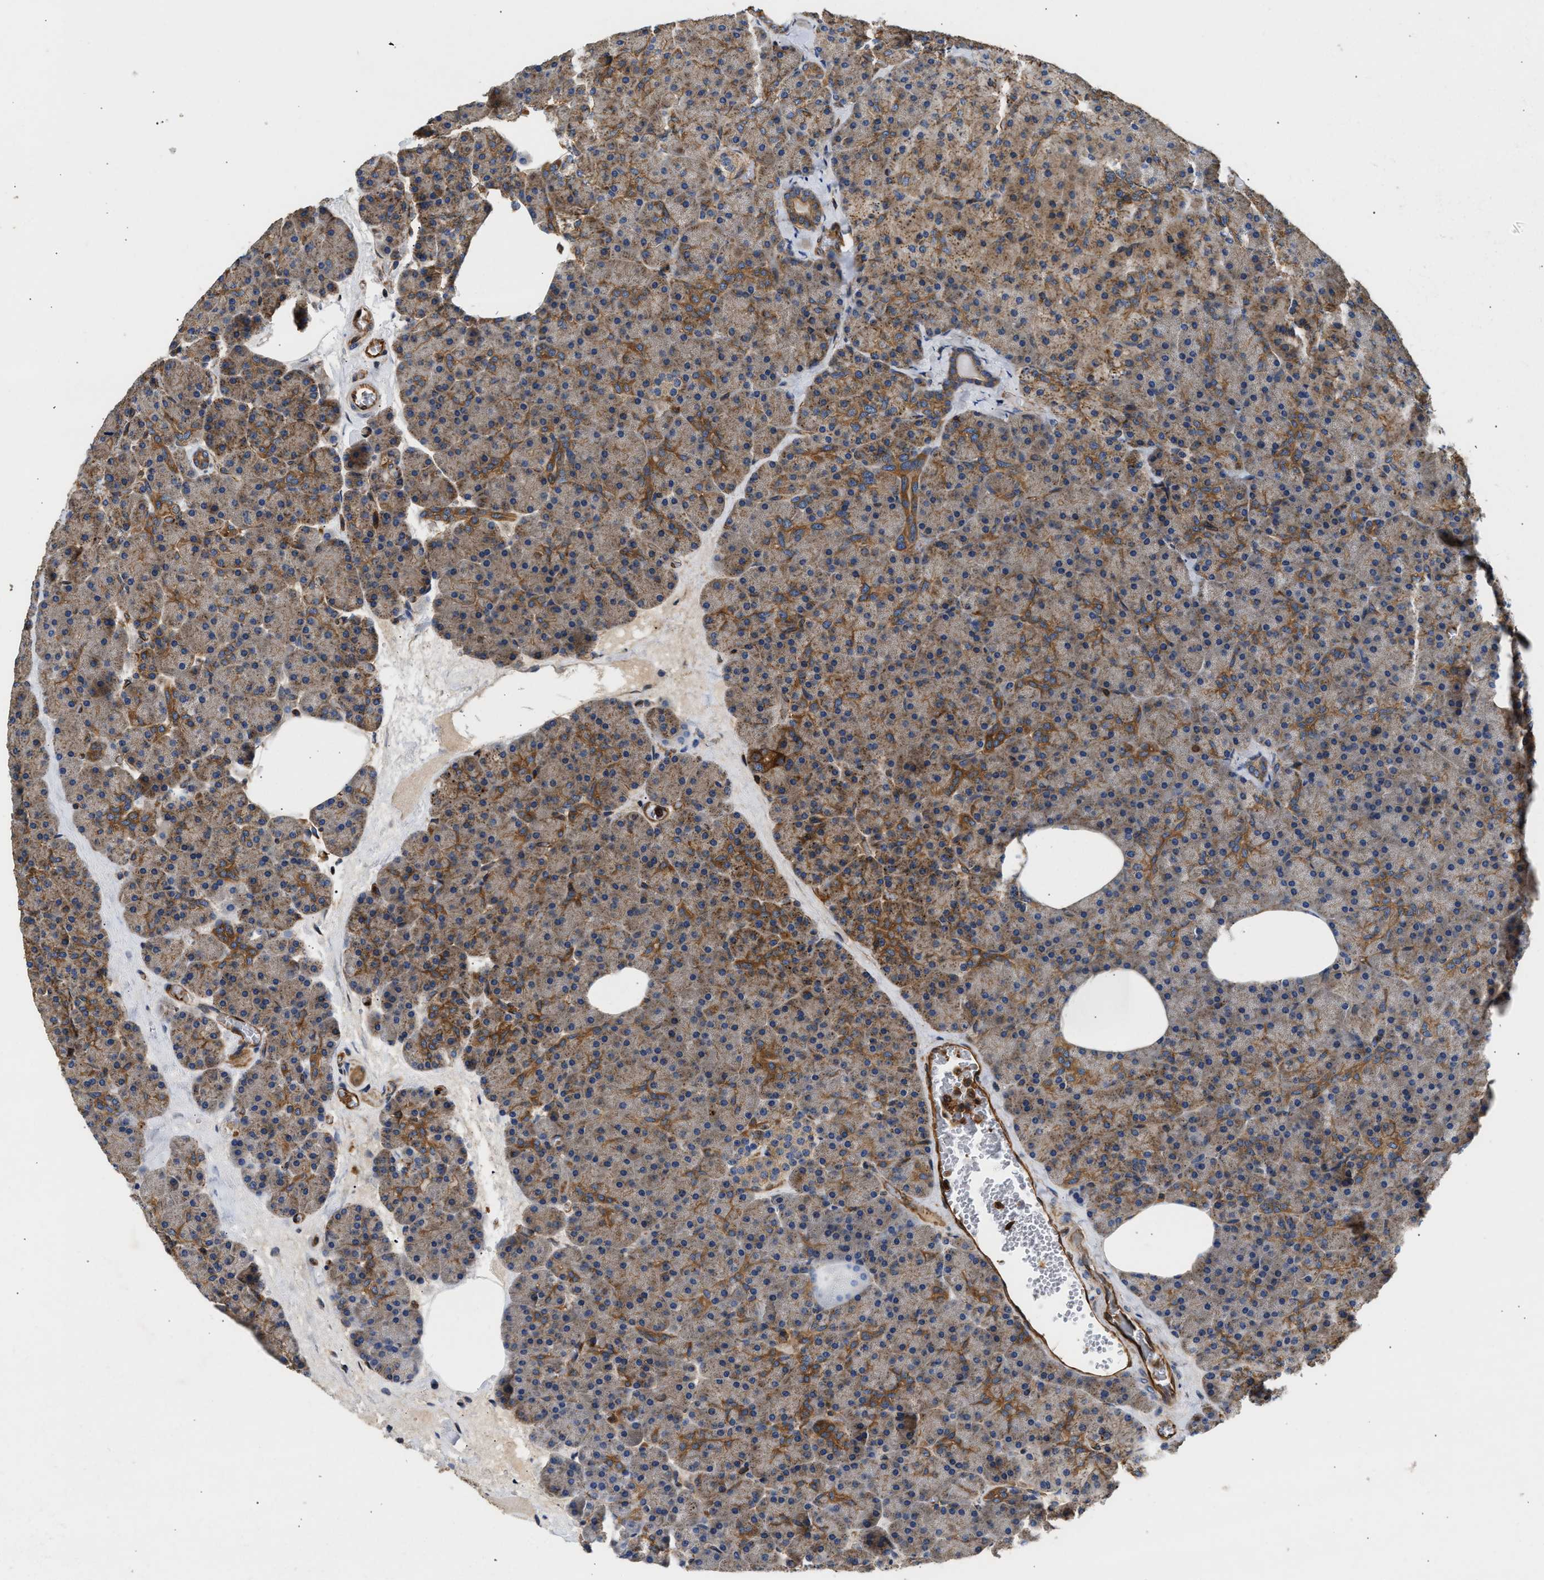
{"staining": {"intensity": "moderate", "quantity": "<25%", "location": "cytoplasmic/membranous"}, "tissue": "pancreas", "cell_type": "Exocrine glandular cells", "image_type": "normal", "snomed": [{"axis": "morphology", "description": "Normal tissue, NOS"}, {"axis": "morphology", "description": "Carcinoid, malignant, NOS"}, {"axis": "topography", "description": "Pancreas"}], "caption": "Immunohistochemistry (IHC) (DAB (3,3'-diaminobenzidine)) staining of benign human pancreas demonstrates moderate cytoplasmic/membranous protein staining in approximately <25% of exocrine glandular cells. The protein of interest is shown in brown color, while the nuclei are stained blue.", "gene": "SAMD9L", "patient": {"sex": "female", "age": 35}}